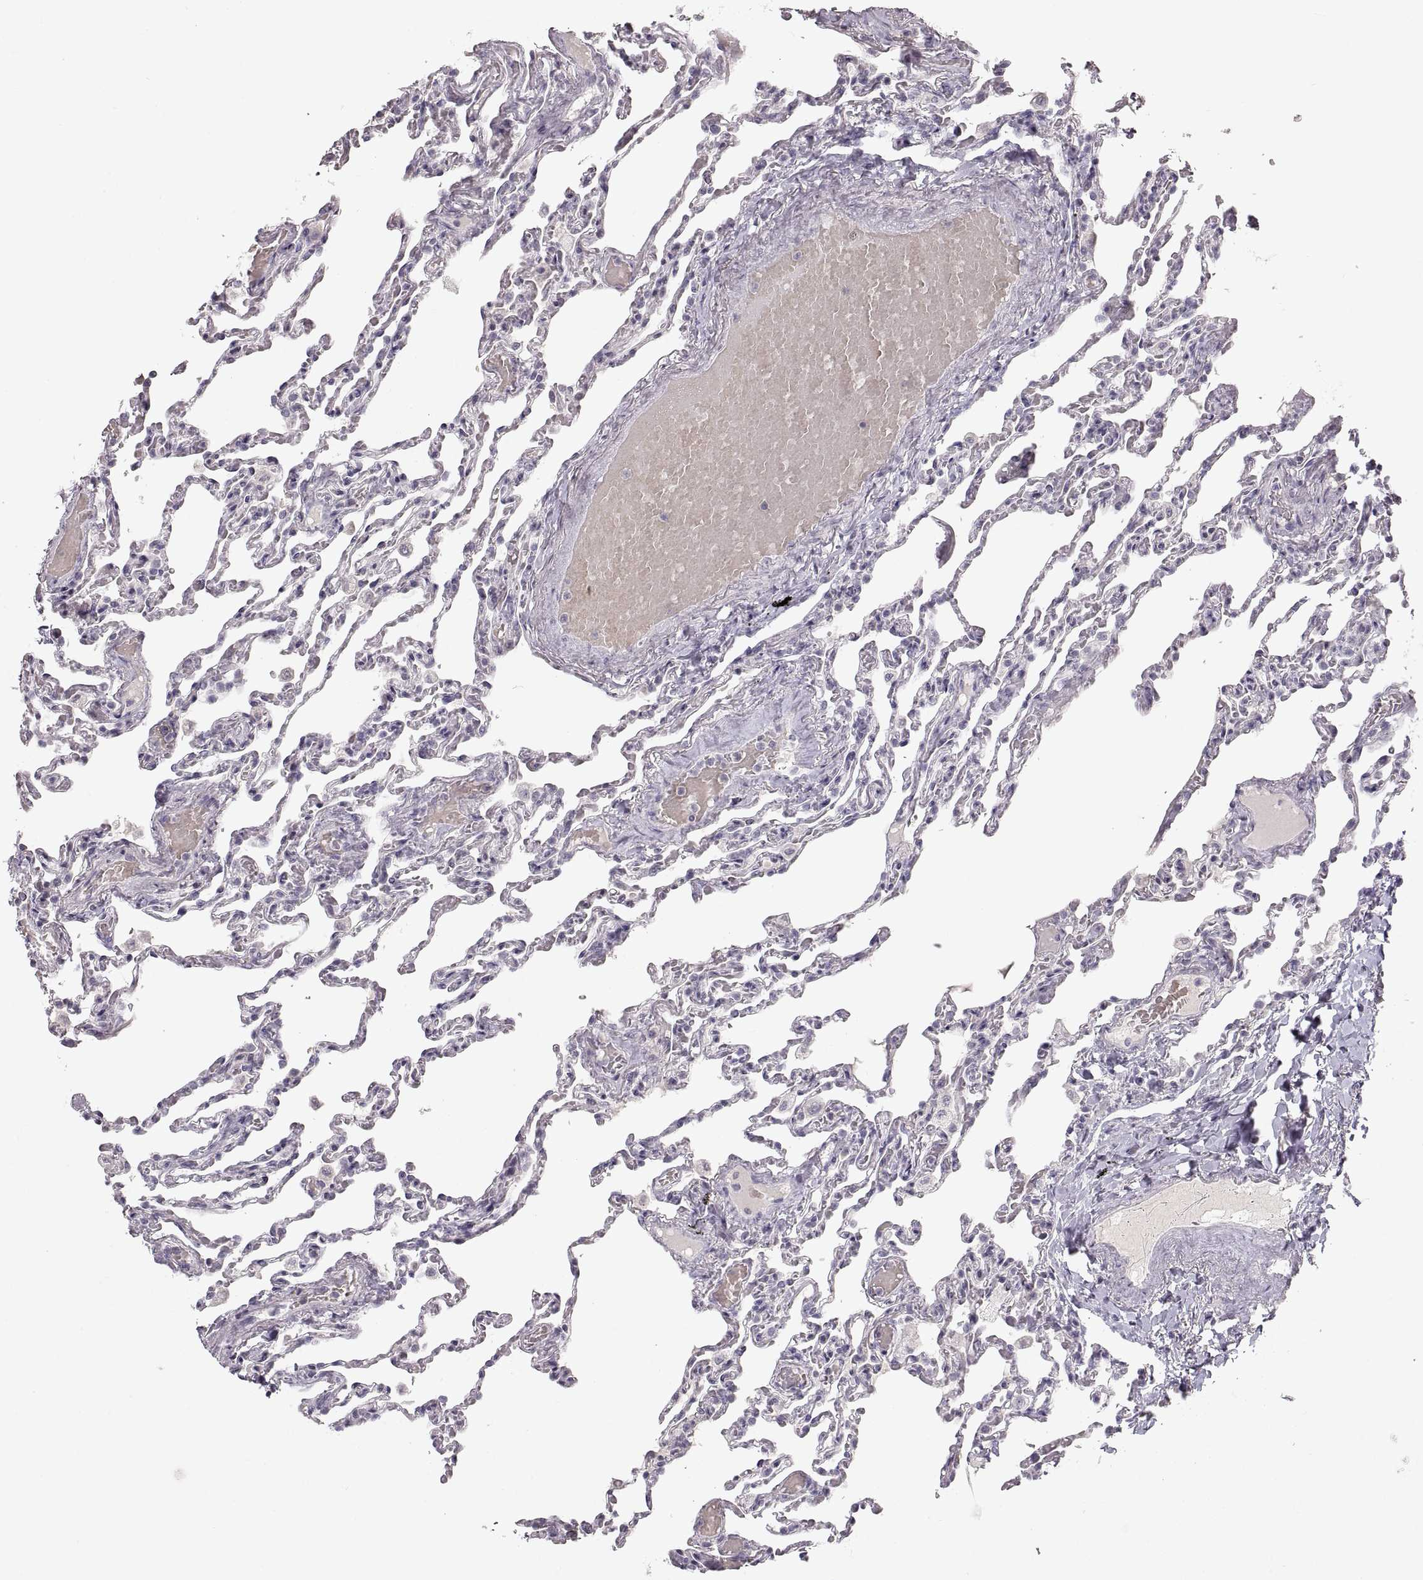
{"staining": {"intensity": "negative", "quantity": "none", "location": "none"}, "tissue": "lung", "cell_type": "Alveolar cells", "image_type": "normal", "snomed": [{"axis": "morphology", "description": "Normal tissue, NOS"}, {"axis": "topography", "description": "Lung"}], "caption": "Immunohistochemistry photomicrograph of benign lung: lung stained with DAB (3,3'-diaminobenzidine) exhibits no significant protein expression in alveolar cells. The staining was performed using DAB (3,3'-diaminobenzidine) to visualize the protein expression in brown, while the nuclei were stained in blue with hematoxylin (Magnification: 20x).", "gene": "PCSK2", "patient": {"sex": "female", "age": 43}}